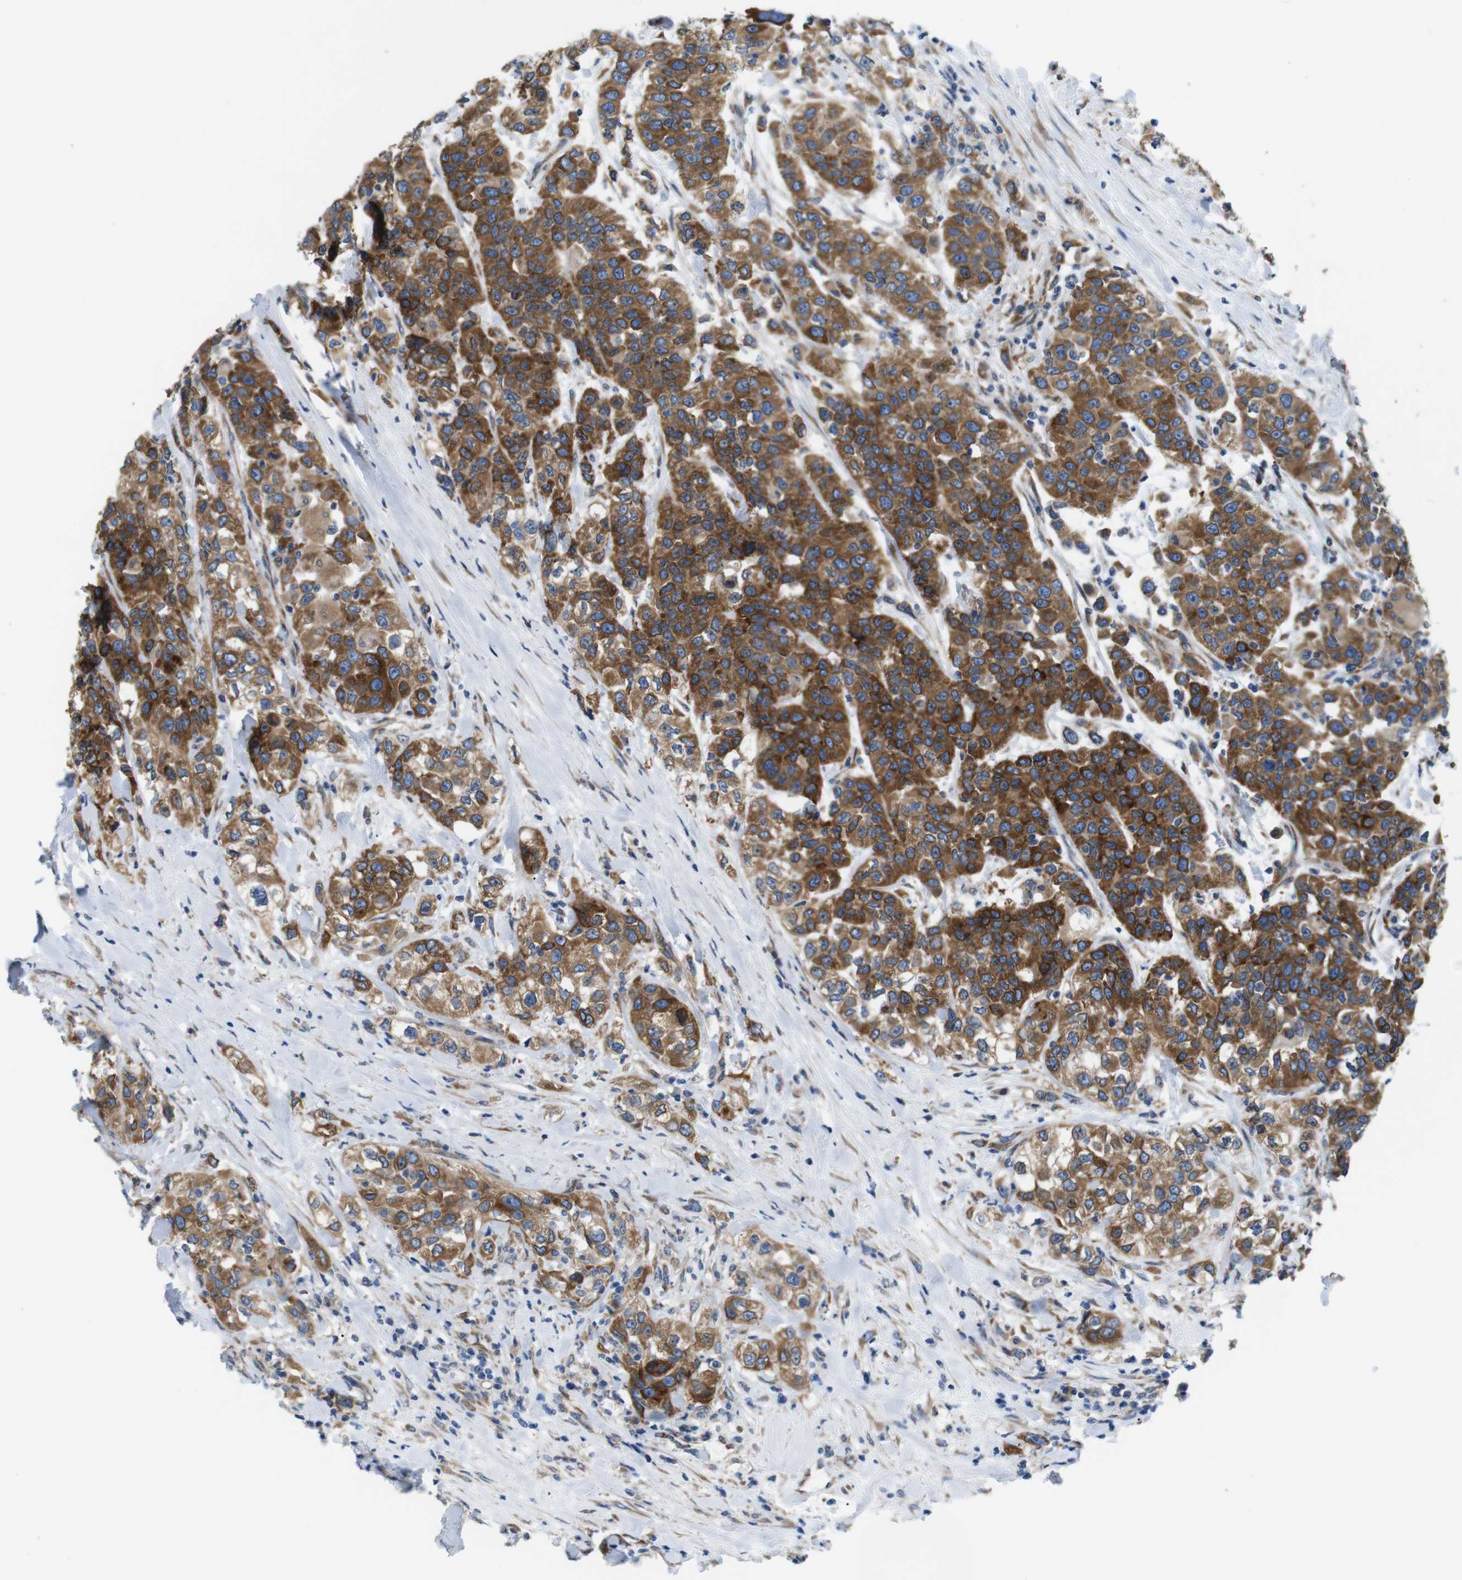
{"staining": {"intensity": "moderate", "quantity": ">75%", "location": "cytoplasmic/membranous"}, "tissue": "urothelial cancer", "cell_type": "Tumor cells", "image_type": "cancer", "snomed": [{"axis": "morphology", "description": "Urothelial carcinoma, High grade"}, {"axis": "topography", "description": "Urinary bladder"}], "caption": "Immunohistochemical staining of human high-grade urothelial carcinoma demonstrates moderate cytoplasmic/membranous protein expression in approximately >75% of tumor cells. The protein of interest is stained brown, and the nuclei are stained in blue (DAB (3,3'-diaminobenzidine) IHC with brightfield microscopy, high magnification).", "gene": "HACD3", "patient": {"sex": "female", "age": 80}}